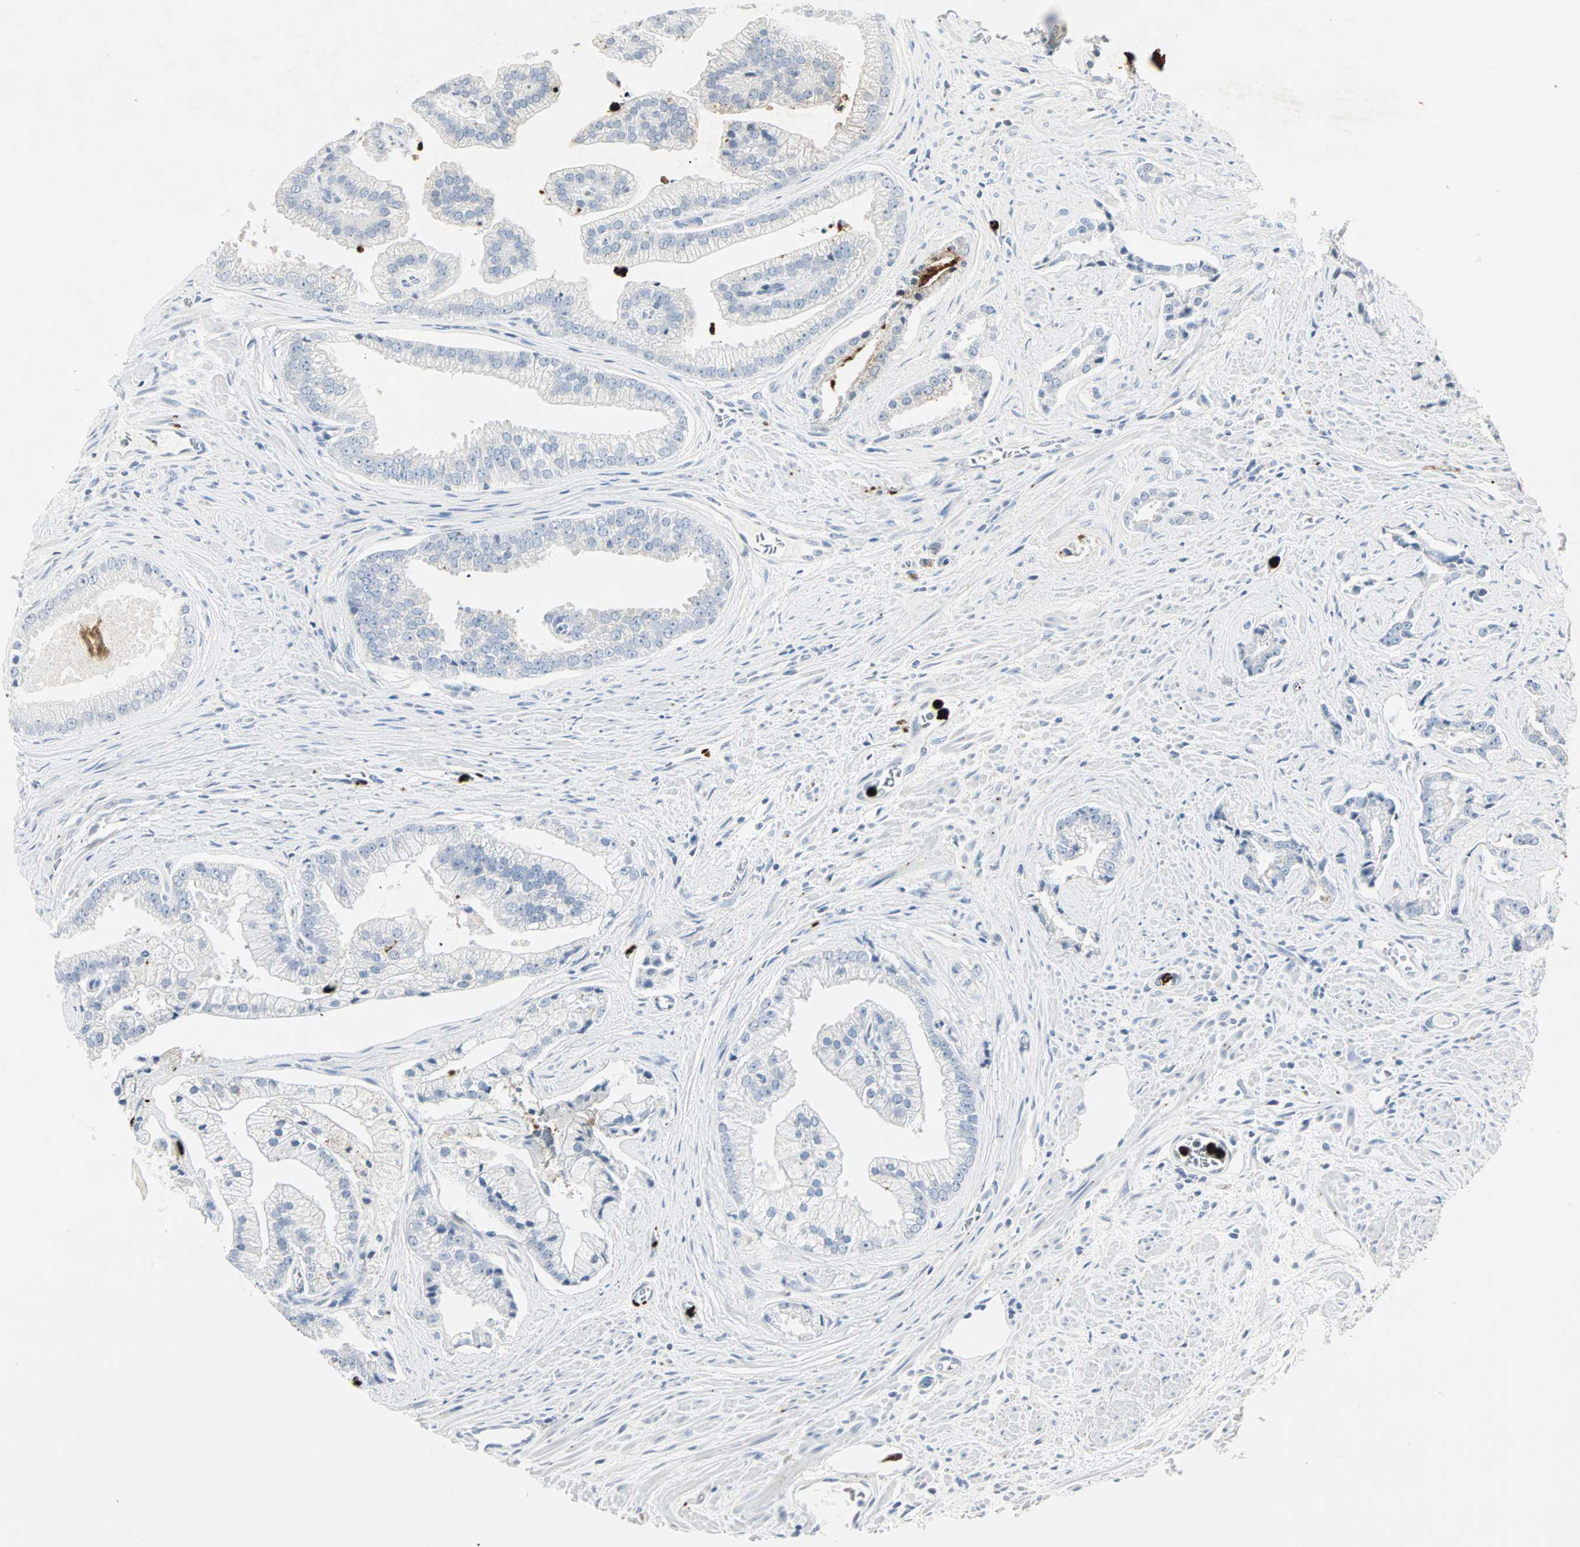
{"staining": {"intensity": "negative", "quantity": "none", "location": "none"}, "tissue": "prostate cancer", "cell_type": "Tumor cells", "image_type": "cancer", "snomed": [{"axis": "morphology", "description": "Adenocarcinoma, High grade"}, {"axis": "topography", "description": "Prostate"}], "caption": "Micrograph shows no significant protein positivity in tumor cells of prostate adenocarcinoma (high-grade).", "gene": "CEACAM6", "patient": {"sex": "male", "age": 67}}